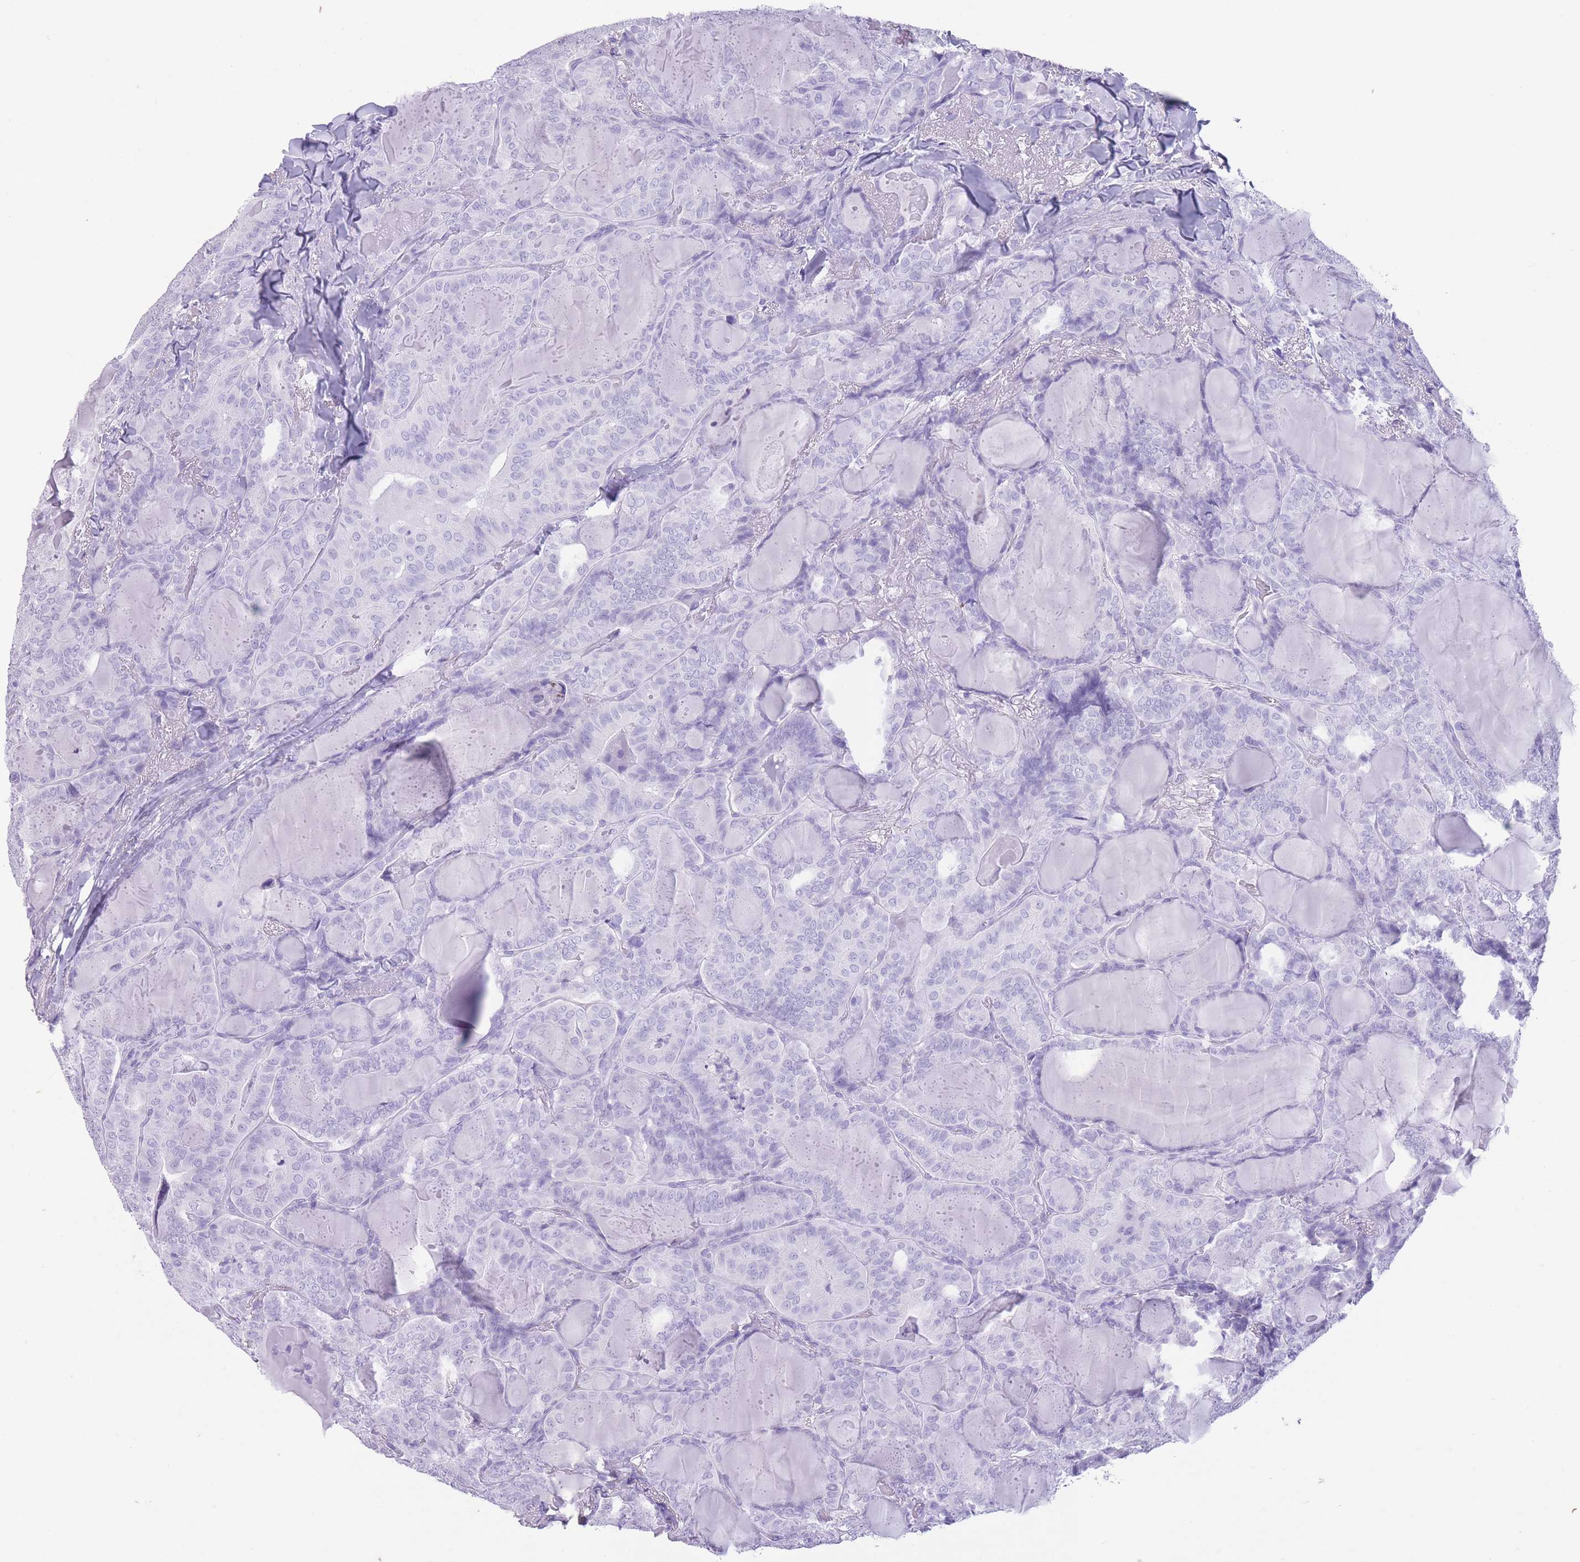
{"staining": {"intensity": "negative", "quantity": "none", "location": "none"}, "tissue": "thyroid cancer", "cell_type": "Tumor cells", "image_type": "cancer", "snomed": [{"axis": "morphology", "description": "Papillary adenocarcinoma, NOS"}, {"axis": "topography", "description": "Thyroid gland"}], "caption": "Immunohistochemistry (IHC) histopathology image of thyroid papillary adenocarcinoma stained for a protein (brown), which shows no expression in tumor cells.", "gene": "OR4F21", "patient": {"sex": "female", "age": 68}}